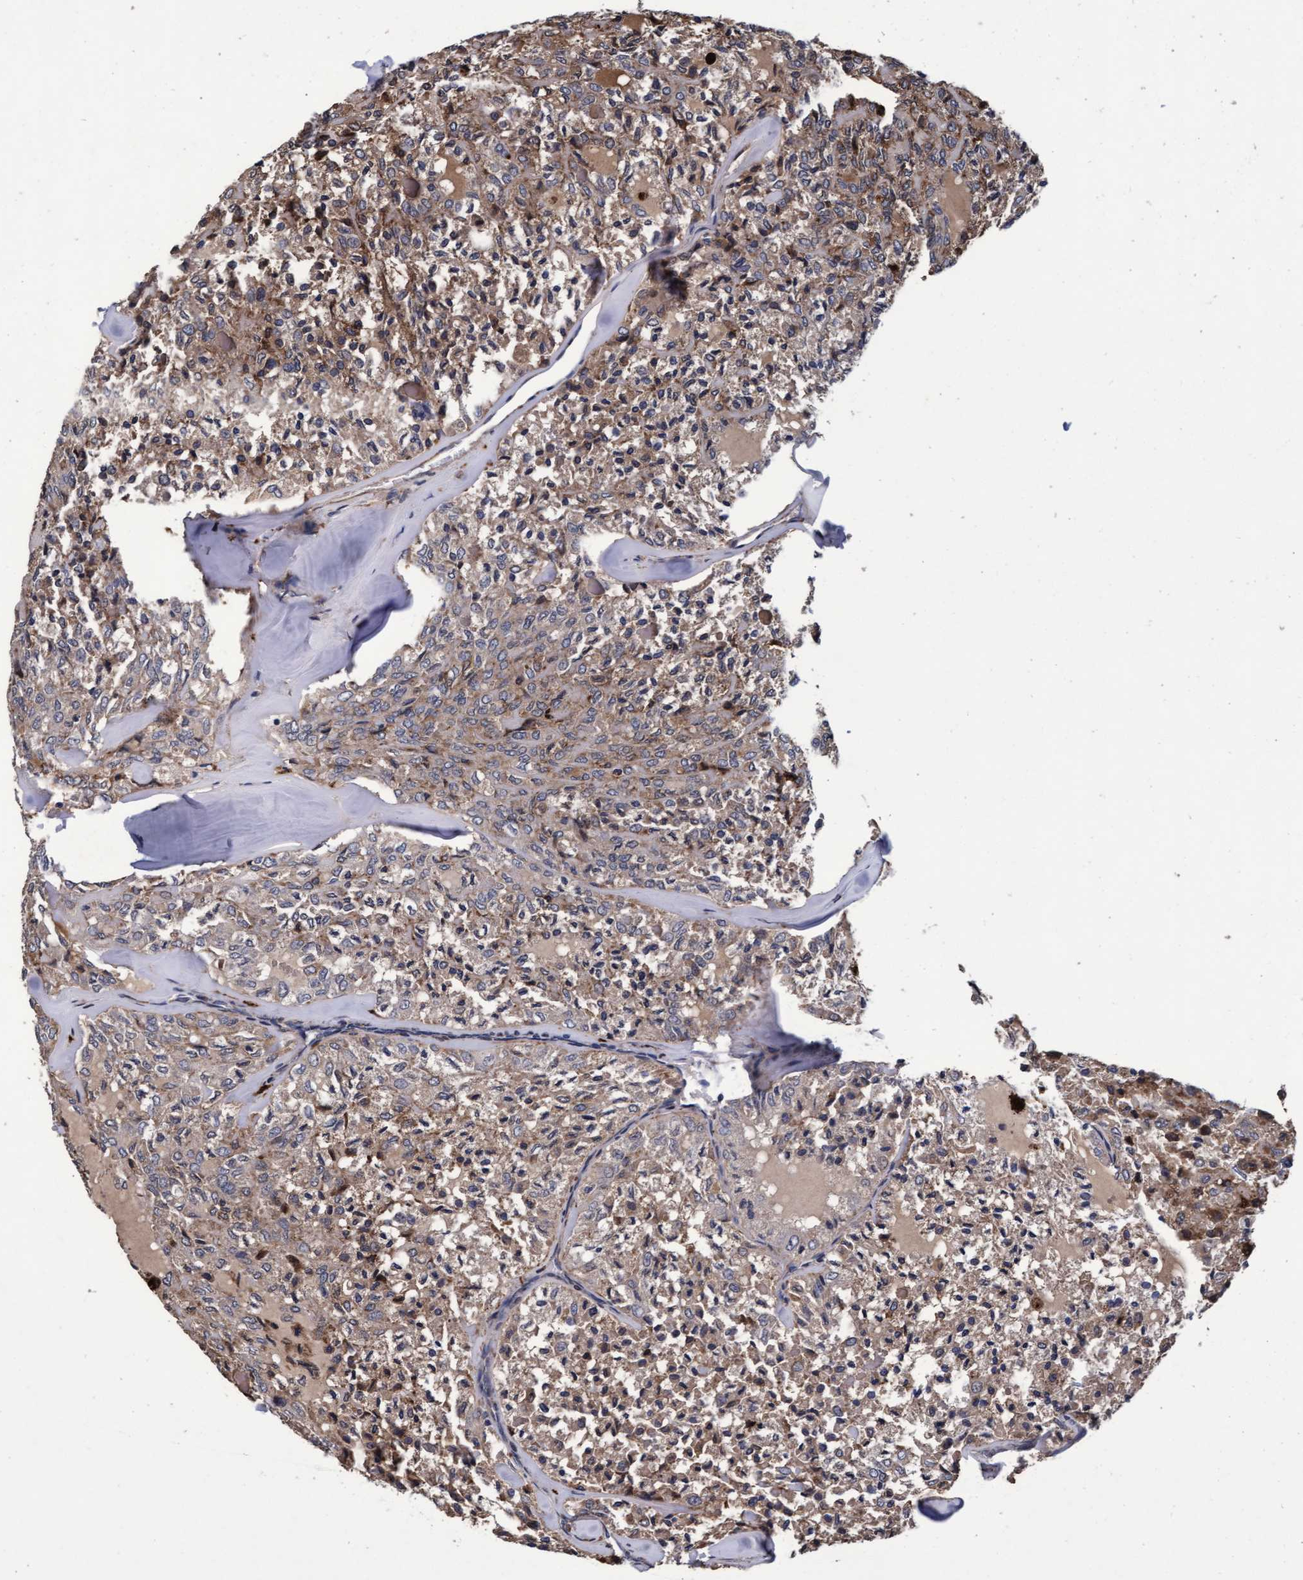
{"staining": {"intensity": "weak", "quantity": ">75%", "location": "cytoplasmic/membranous"}, "tissue": "thyroid cancer", "cell_type": "Tumor cells", "image_type": "cancer", "snomed": [{"axis": "morphology", "description": "Follicular adenoma carcinoma, NOS"}, {"axis": "topography", "description": "Thyroid gland"}], "caption": "Thyroid follicular adenoma carcinoma stained with a brown dye exhibits weak cytoplasmic/membranous positive staining in approximately >75% of tumor cells.", "gene": "CPQ", "patient": {"sex": "male", "age": 75}}